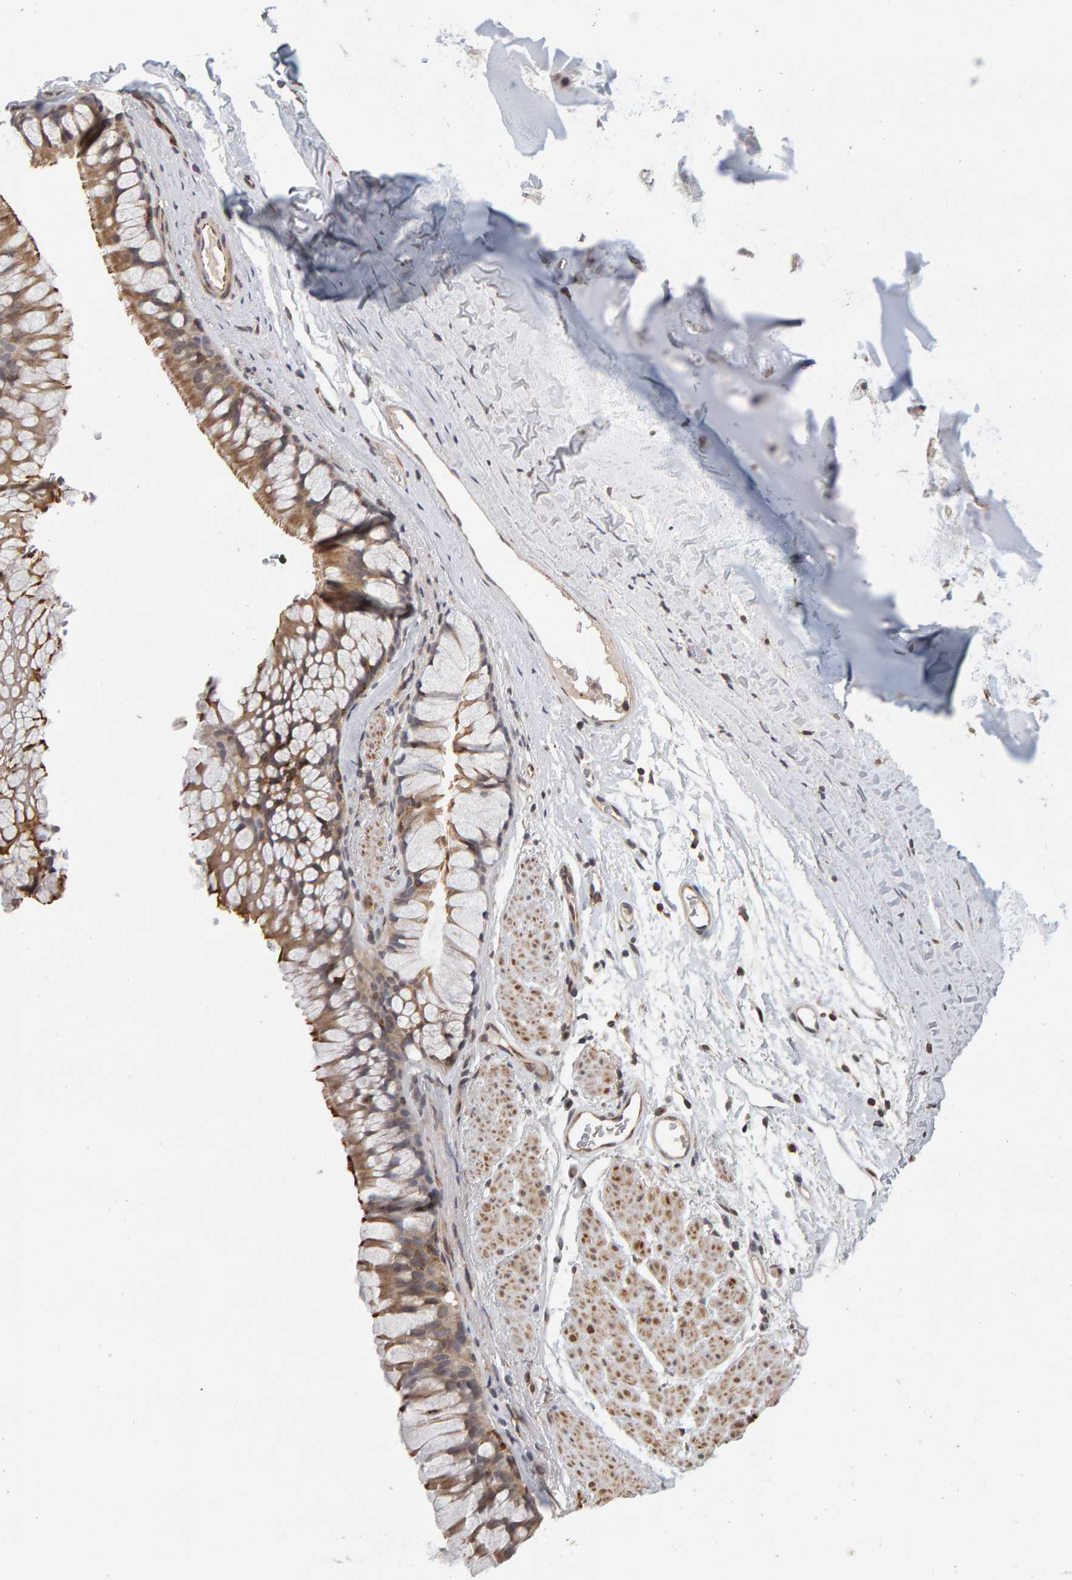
{"staining": {"intensity": "weak", "quantity": ">75%", "location": "cytoplasmic/membranous"}, "tissue": "bronchus", "cell_type": "Respiratory epithelial cells", "image_type": "normal", "snomed": [{"axis": "morphology", "description": "Normal tissue, NOS"}, {"axis": "topography", "description": "Cartilage tissue"}, {"axis": "topography", "description": "Bronchus"}], "caption": "A brown stain highlights weak cytoplasmic/membranous positivity of a protein in respiratory epithelial cells of unremarkable bronchus. Nuclei are stained in blue.", "gene": "TEFM", "patient": {"sex": "female", "age": 53}}